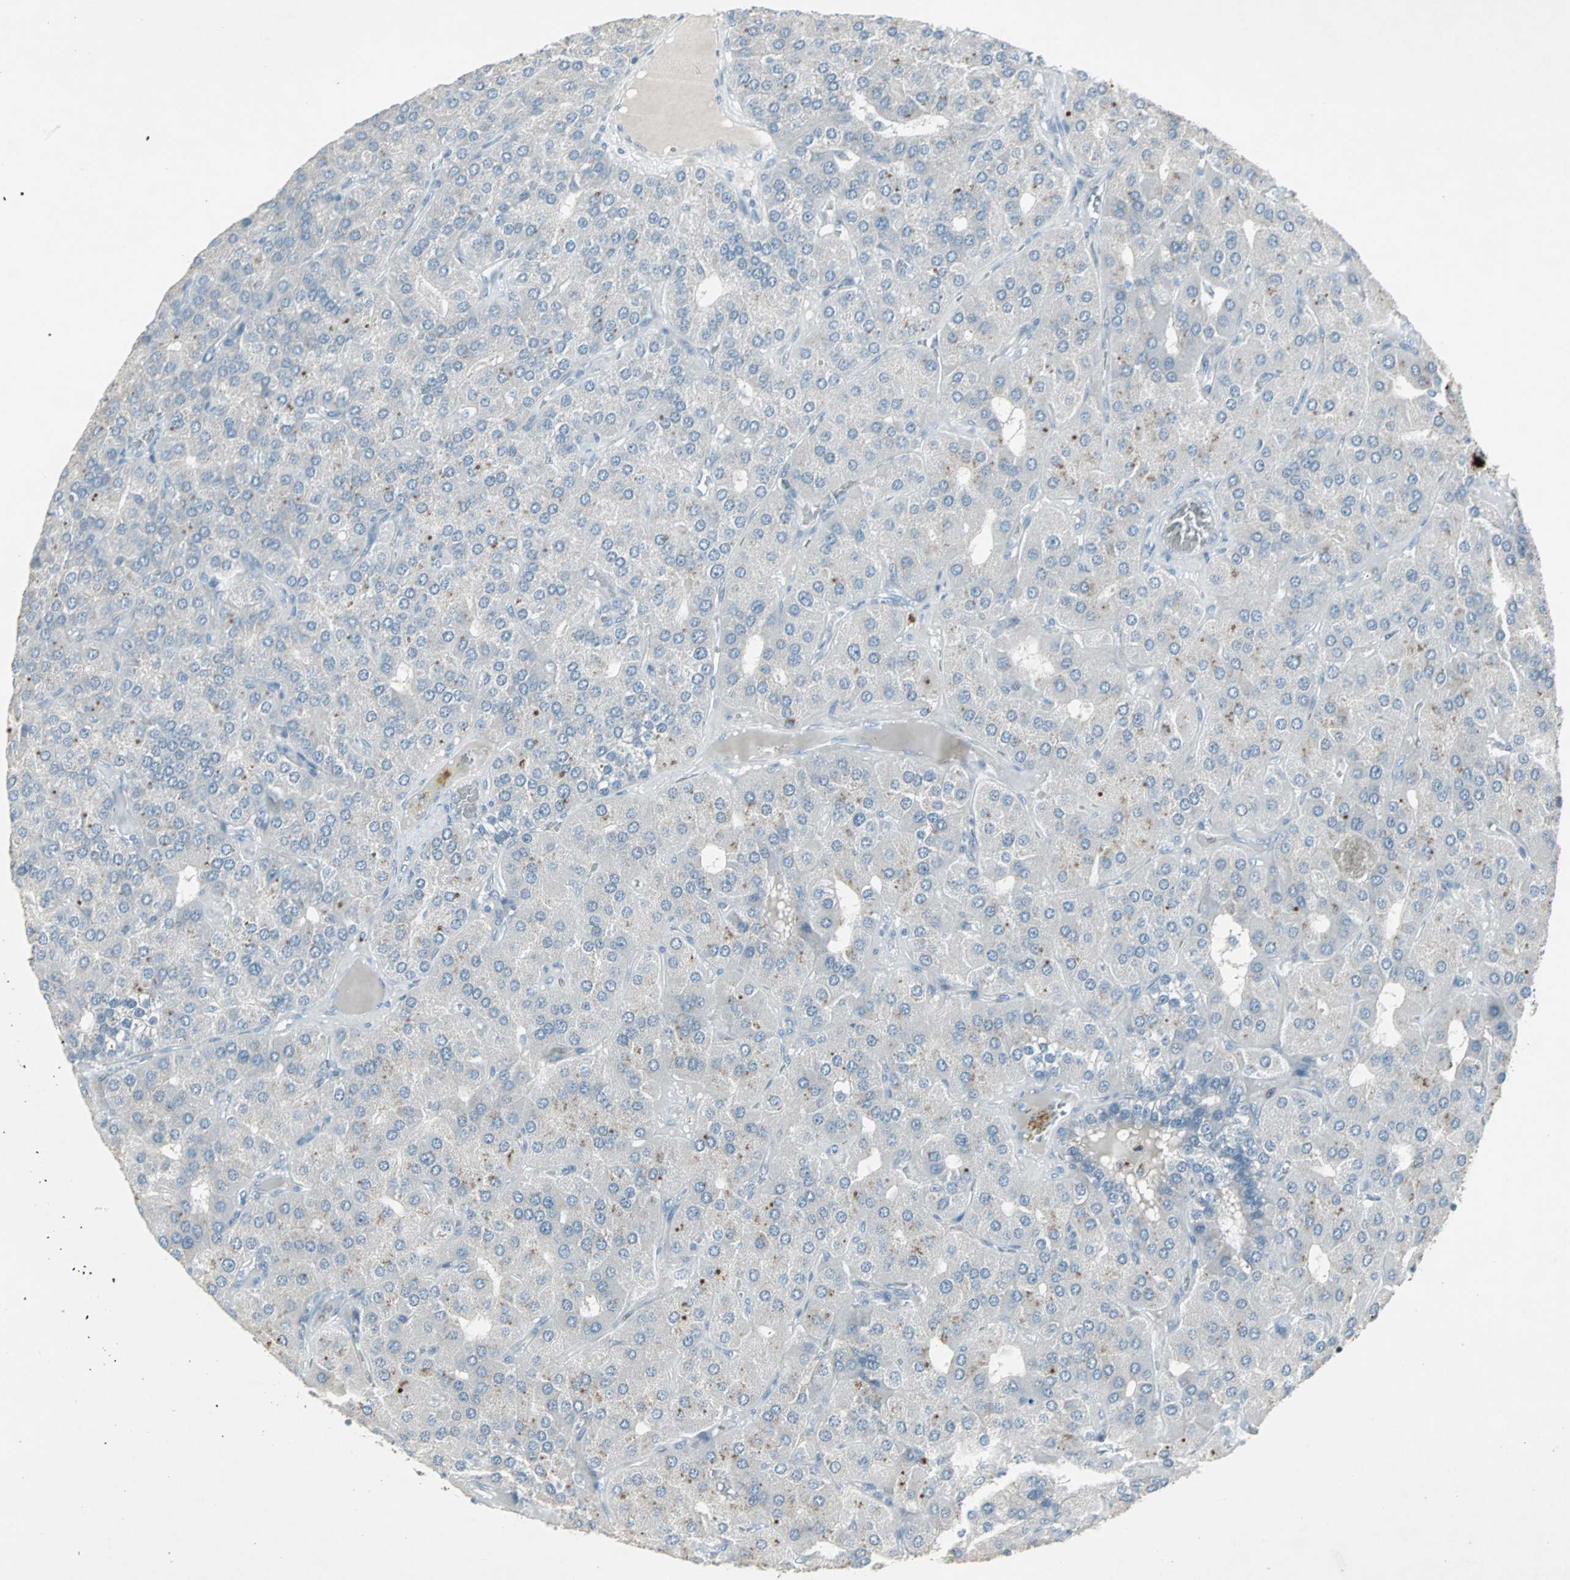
{"staining": {"intensity": "moderate", "quantity": "<25%", "location": "cytoplasmic/membranous"}, "tissue": "parathyroid gland", "cell_type": "Glandular cells", "image_type": "normal", "snomed": [{"axis": "morphology", "description": "Normal tissue, NOS"}, {"axis": "morphology", "description": "Adenoma, NOS"}, {"axis": "topography", "description": "Parathyroid gland"}], "caption": "The image demonstrates immunohistochemical staining of benign parathyroid gland. There is moderate cytoplasmic/membranous expression is seen in about <25% of glandular cells.", "gene": "LANCL3", "patient": {"sex": "female", "age": 86}}